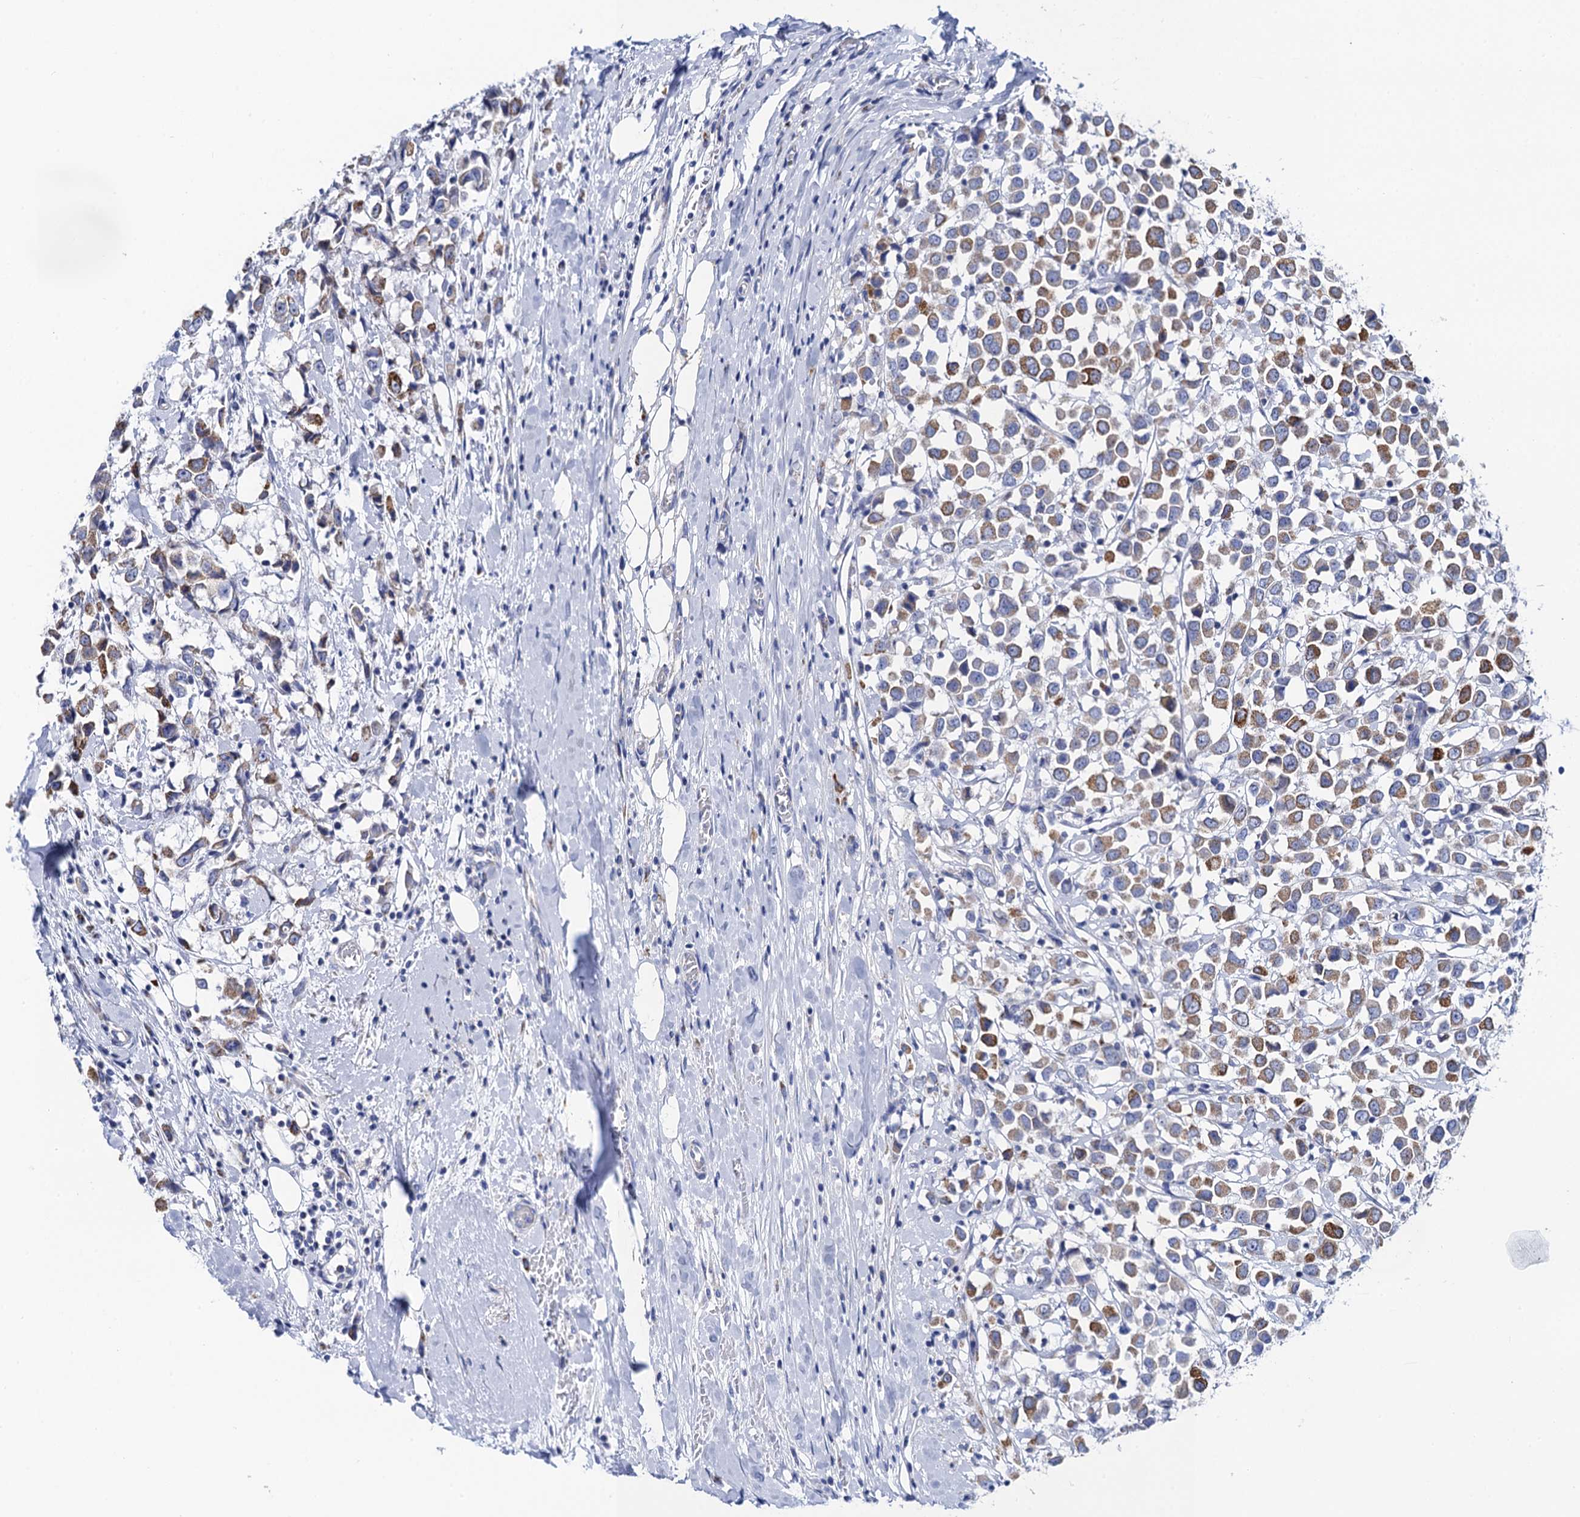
{"staining": {"intensity": "moderate", "quantity": "<25%", "location": "cytoplasmic/membranous"}, "tissue": "breast cancer", "cell_type": "Tumor cells", "image_type": "cancer", "snomed": [{"axis": "morphology", "description": "Duct carcinoma"}, {"axis": "topography", "description": "Breast"}], "caption": "Immunohistochemistry (IHC) photomicrograph of neoplastic tissue: human breast cancer stained using IHC displays low levels of moderate protein expression localized specifically in the cytoplasmic/membranous of tumor cells, appearing as a cytoplasmic/membranous brown color.", "gene": "ACADSB", "patient": {"sex": "female", "age": 61}}